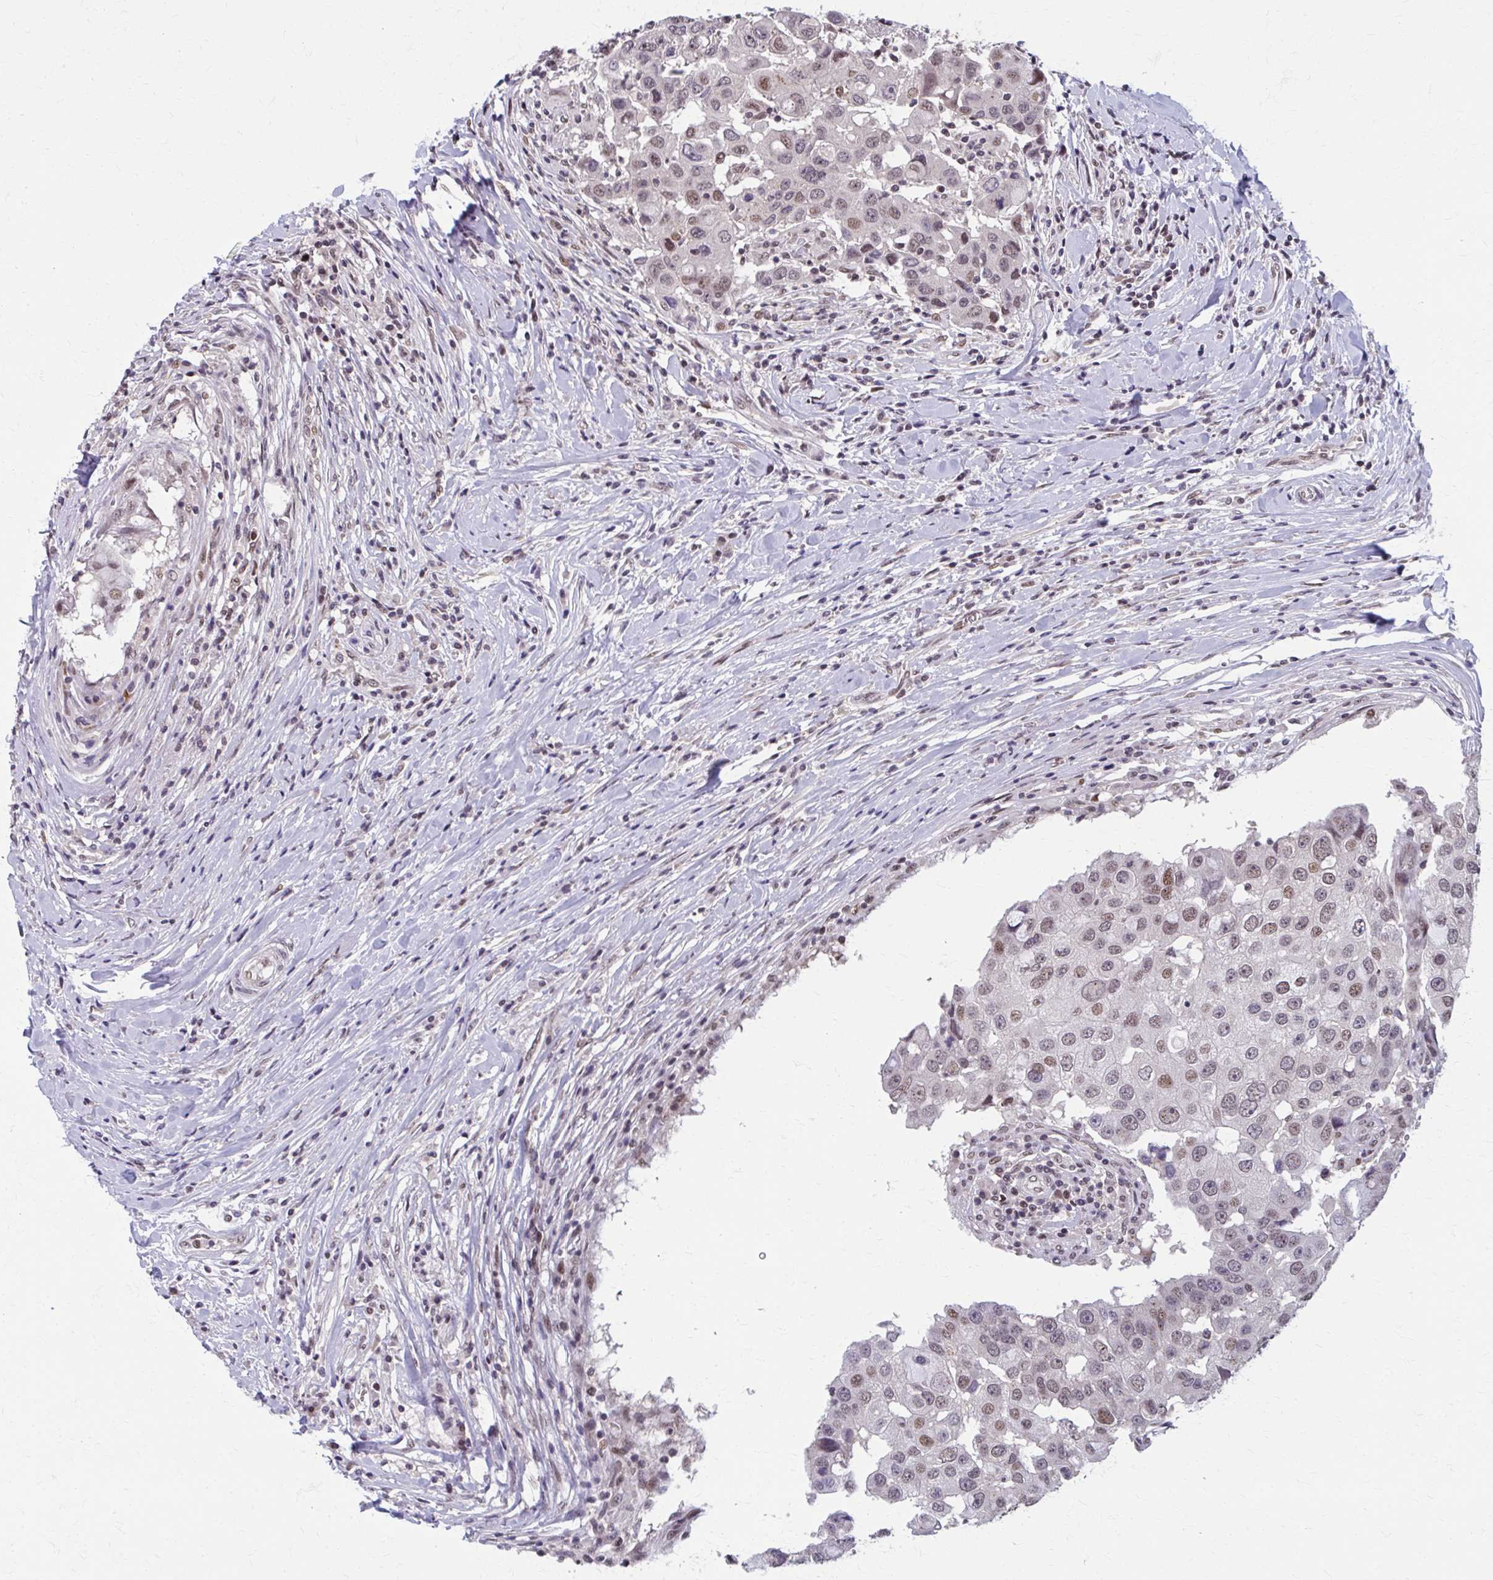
{"staining": {"intensity": "weak", "quantity": ">75%", "location": "nuclear"}, "tissue": "breast cancer", "cell_type": "Tumor cells", "image_type": "cancer", "snomed": [{"axis": "morphology", "description": "Duct carcinoma"}, {"axis": "topography", "description": "Breast"}], "caption": "Breast invasive ductal carcinoma stained for a protein (brown) shows weak nuclear positive positivity in about >75% of tumor cells.", "gene": "SETBP1", "patient": {"sex": "female", "age": 27}}